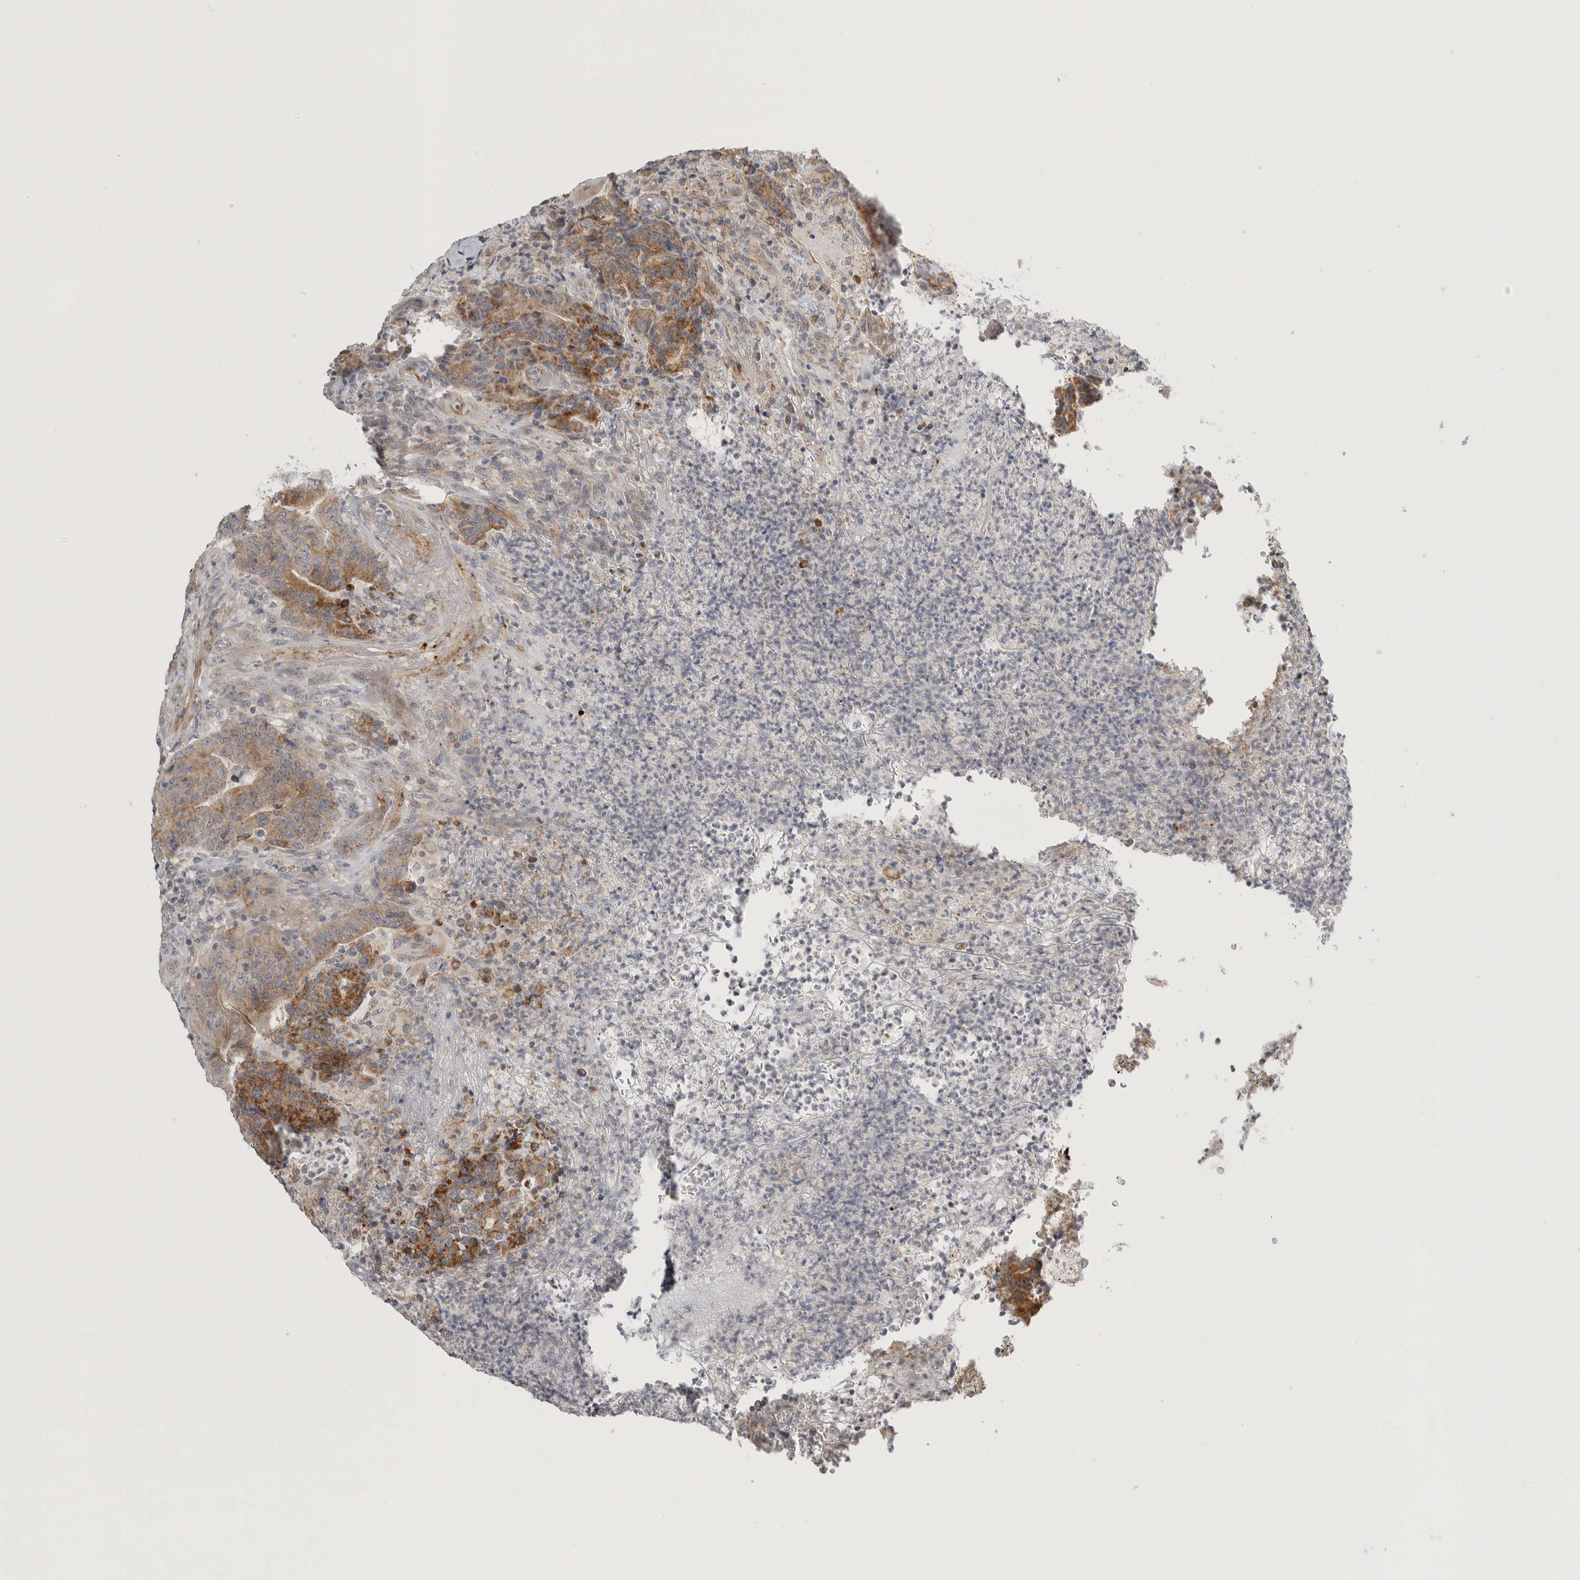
{"staining": {"intensity": "moderate", "quantity": "<25%", "location": "cytoplasmic/membranous"}, "tissue": "colorectal cancer", "cell_type": "Tumor cells", "image_type": "cancer", "snomed": [{"axis": "morphology", "description": "Normal tissue, NOS"}, {"axis": "morphology", "description": "Adenocarcinoma, NOS"}, {"axis": "topography", "description": "Colon"}], "caption": "This histopathology image demonstrates adenocarcinoma (colorectal) stained with immunohistochemistry to label a protein in brown. The cytoplasmic/membranous of tumor cells show moderate positivity for the protein. Nuclei are counter-stained blue.", "gene": "STAB2", "patient": {"sex": "female", "age": 75}}